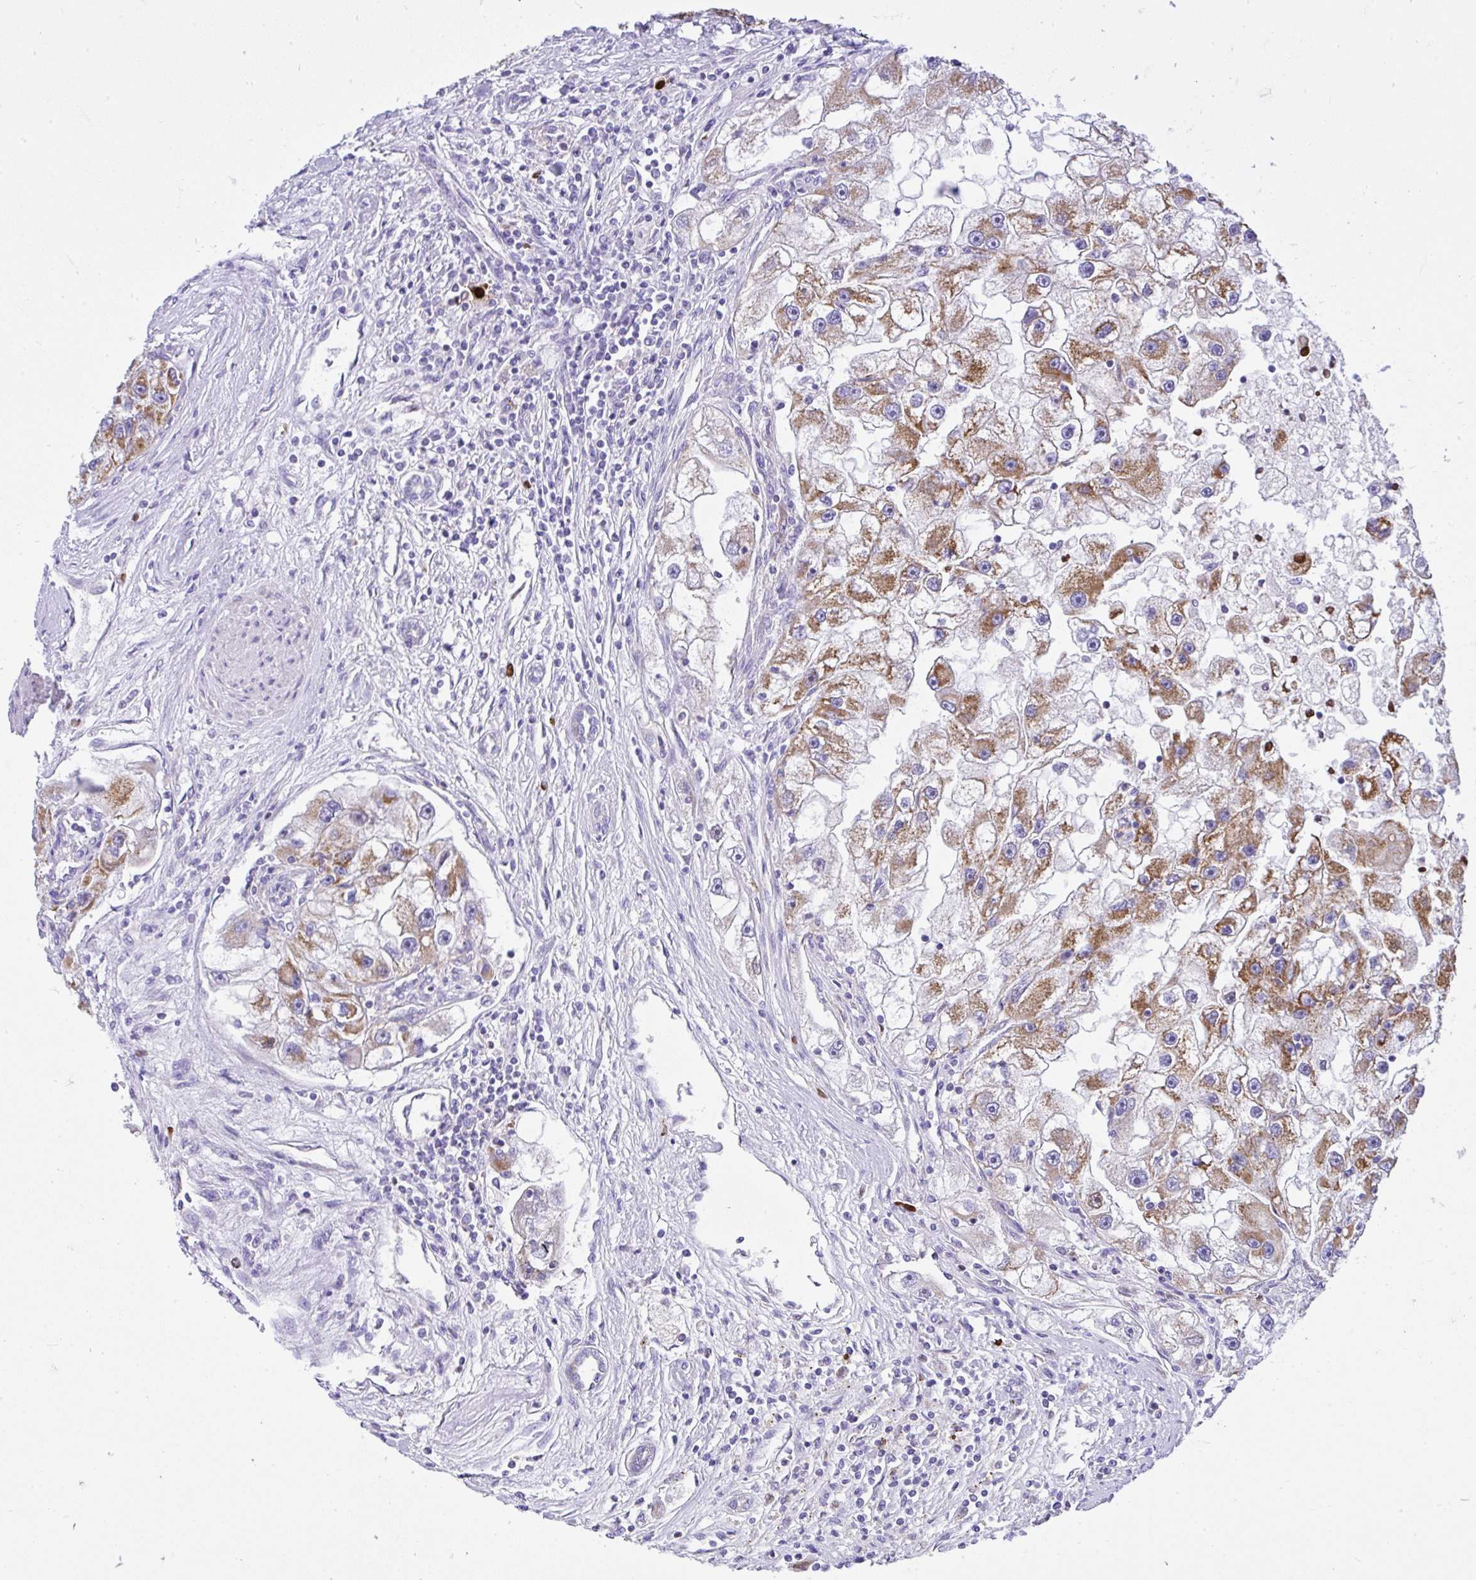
{"staining": {"intensity": "strong", "quantity": ">75%", "location": "cytoplasmic/membranous"}, "tissue": "renal cancer", "cell_type": "Tumor cells", "image_type": "cancer", "snomed": [{"axis": "morphology", "description": "Adenocarcinoma, NOS"}, {"axis": "topography", "description": "Kidney"}], "caption": "Immunohistochemistry (IHC) image of renal cancer stained for a protein (brown), which displays high levels of strong cytoplasmic/membranous staining in about >75% of tumor cells.", "gene": "SLC13A1", "patient": {"sex": "male", "age": 63}}